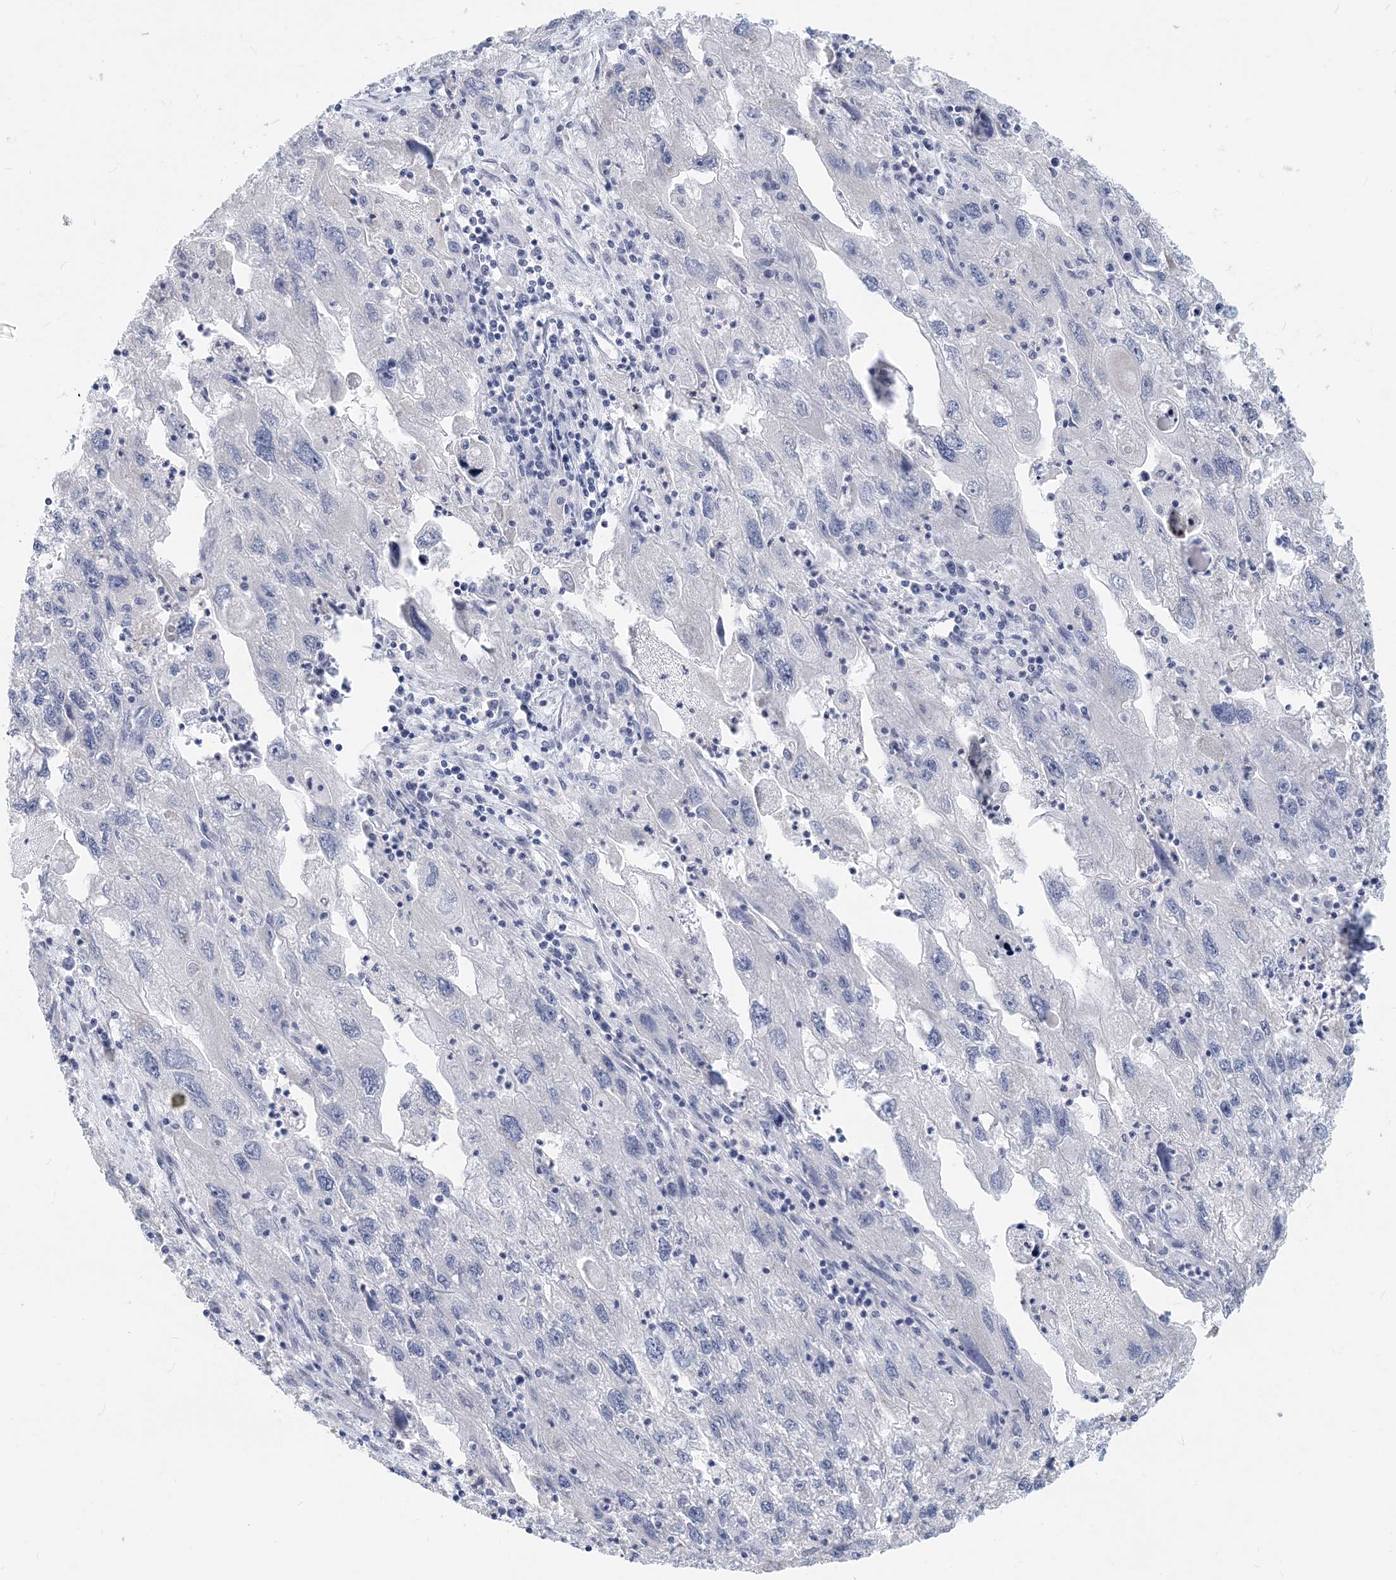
{"staining": {"intensity": "negative", "quantity": "none", "location": "none"}, "tissue": "endometrial cancer", "cell_type": "Tumor cells", "image_type": "cancer", "snomed": [{"axis": "morphology", "description": "Adenocarcinoma, NOS"}, {"axis": "topography", "description": "Endometrium"}], "caption": "Immunohistochemical staining of human endometrial adenocarcinoma shows no significant staining in tumor cells.", "gene": "CSN1S1", "patient": {"sex": "female", "age": 49}}